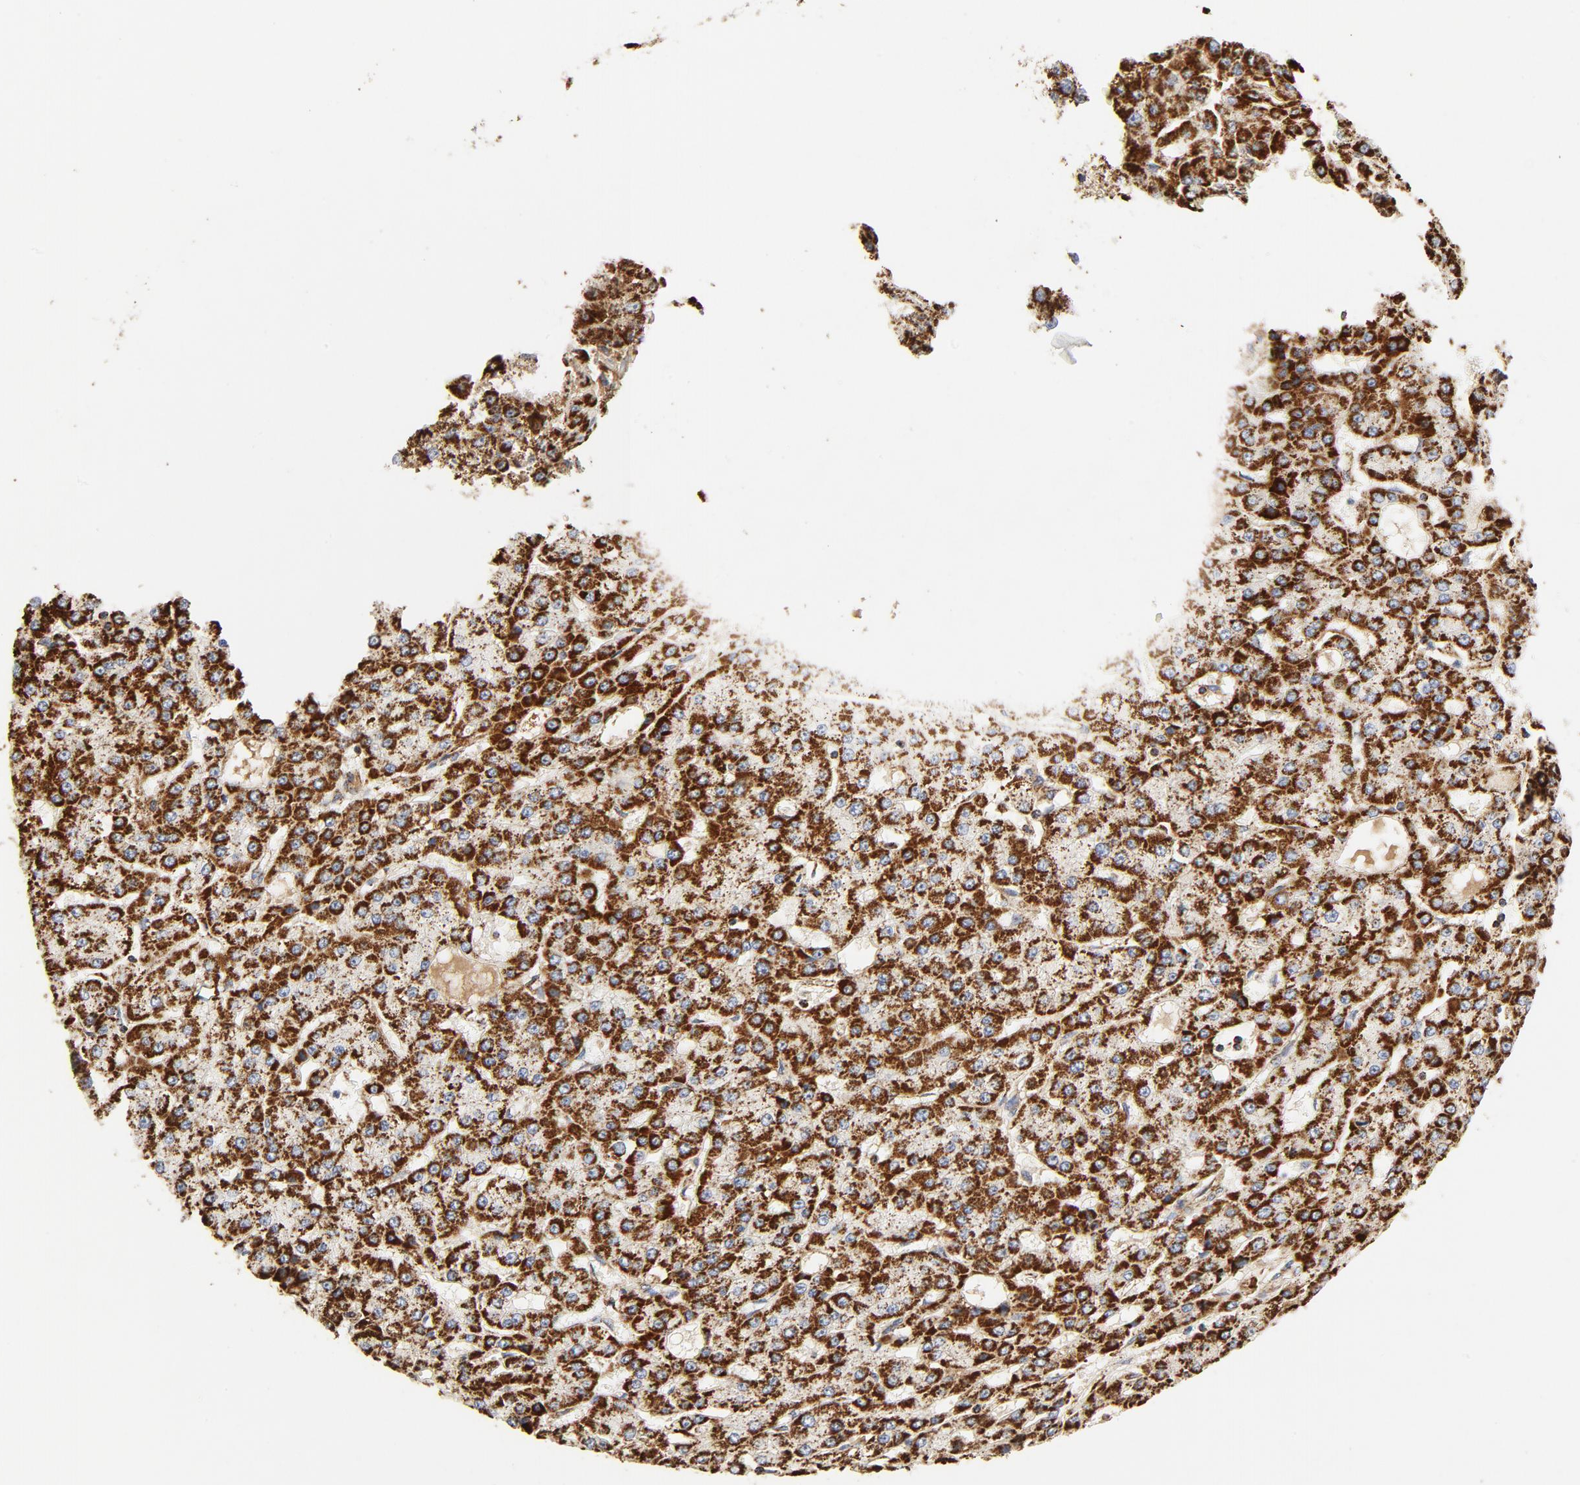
{"staining": {"intensity": "strong", "quantity": ">75%", "location": "cytoplasmic/membranous"}, "tissue": "liver cancer", "cell_type": "Tumor cells", "image_type": "cancer", "snomed": [{"axis": "morphology", "description": "Carcinoma, Hepatocellular, NOS"}, {"axis": "topography", "description": "Liver"}], "caption": "Liver cancer (hepatocellular carcinoma) stained with IHC demonstrates strong cytoplasmic/membranous positivity in approximately >75% of tumor cells. The staining was performed using DAB, with brown indicating positive protein expression. Nuclei are stained blue with hematoxylin.", "gene": "PCNX4", "patient": {"sex": "male", "age": 47}}